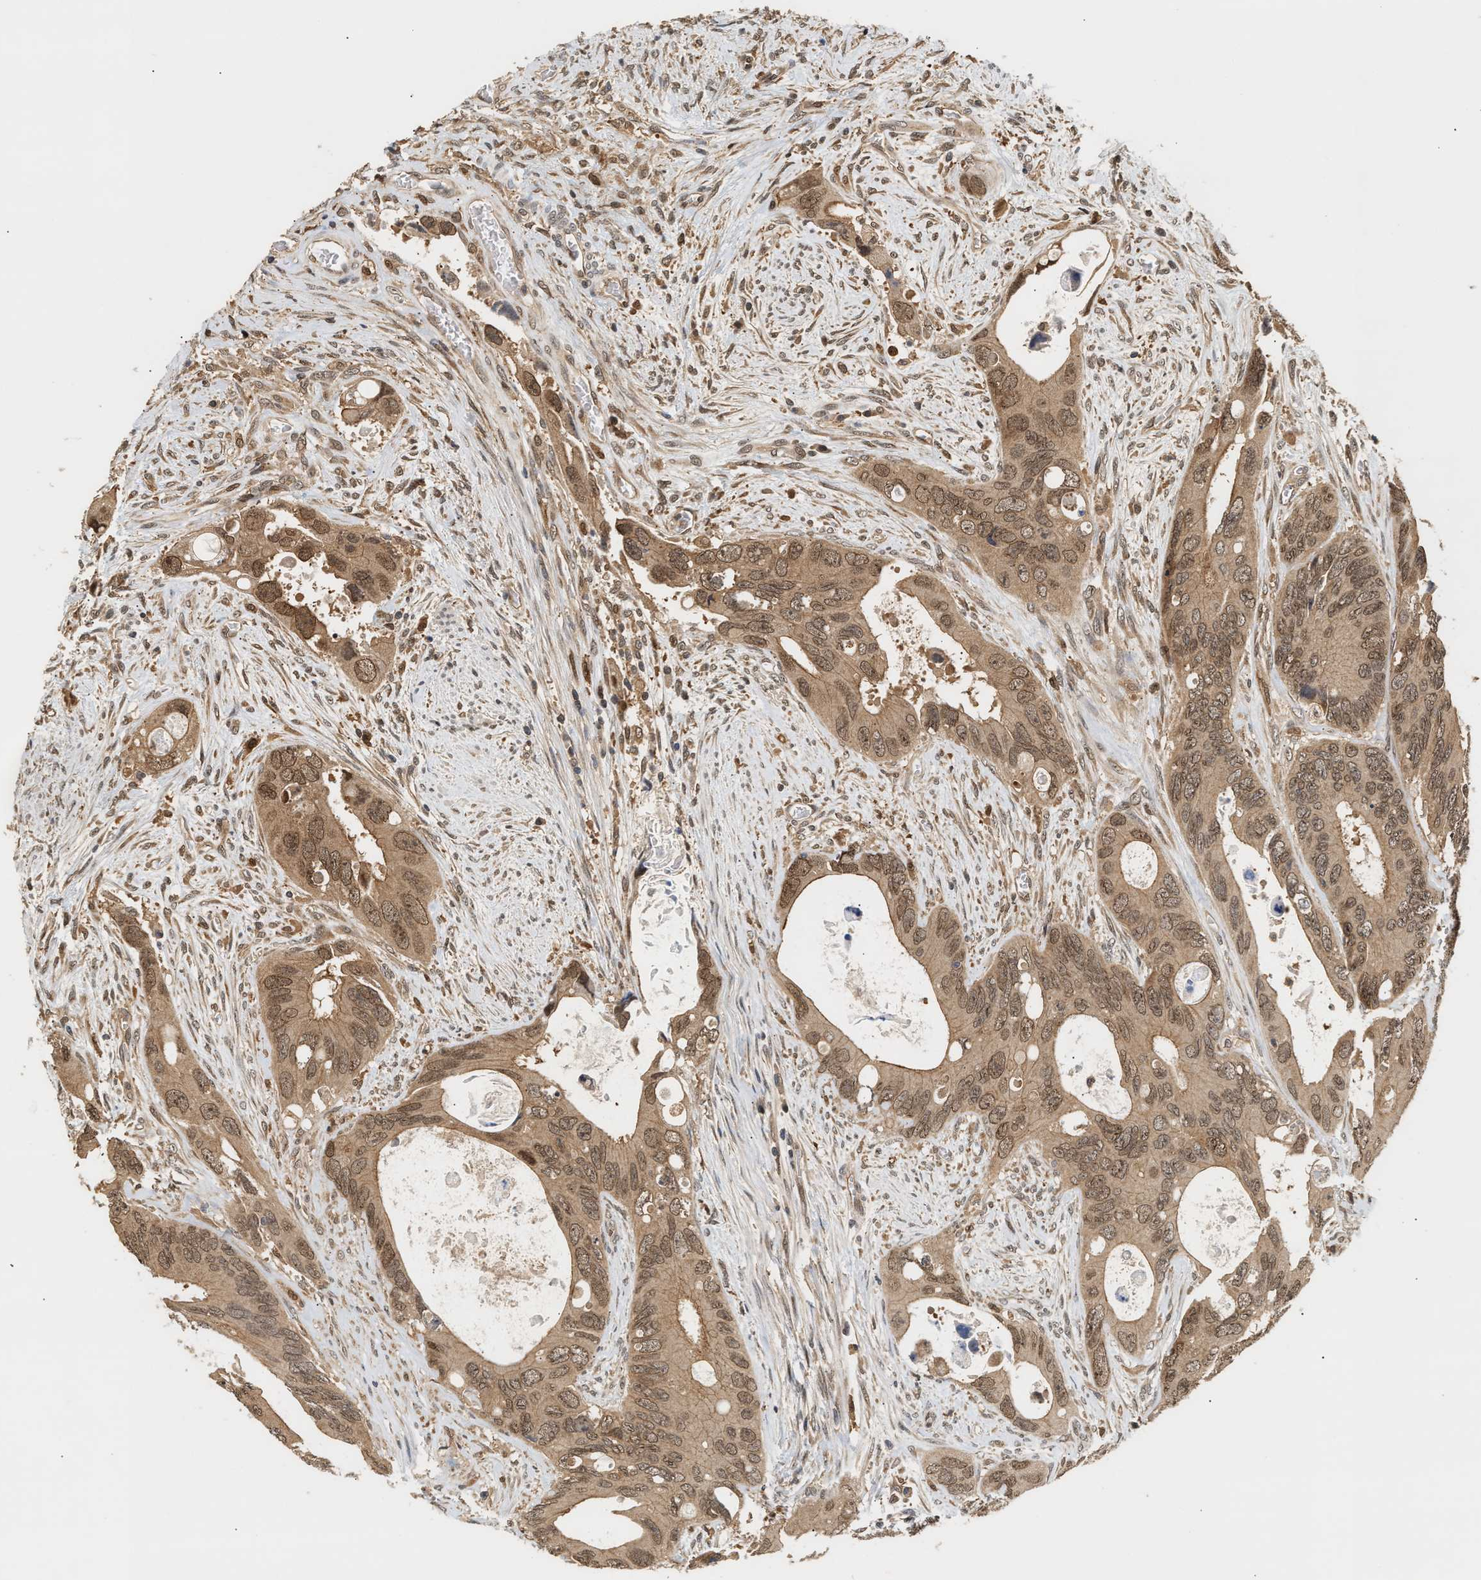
{"staining": {"intensity": "moderate", "quantity": ">75%", "location": "cytoplasmic/membranous,nuclear"}, "tissue": "colorectal cancer", "cell_type": "Tumor cells", "image_type": "cancer", "snomed": [{"axis": "morphology", "description": "Adenocarcinoma, NOS"}, {"axis": "topography", "description": "Rectum"}], "caption": "Protein expression by IHC shows moderate cytoplasmic/membranous and nuclear positivity in approximately >75% of tumor cells in colorectal cancer.", "gene": "ABHD5", "patient": {"sex": "male", "age": 70}}